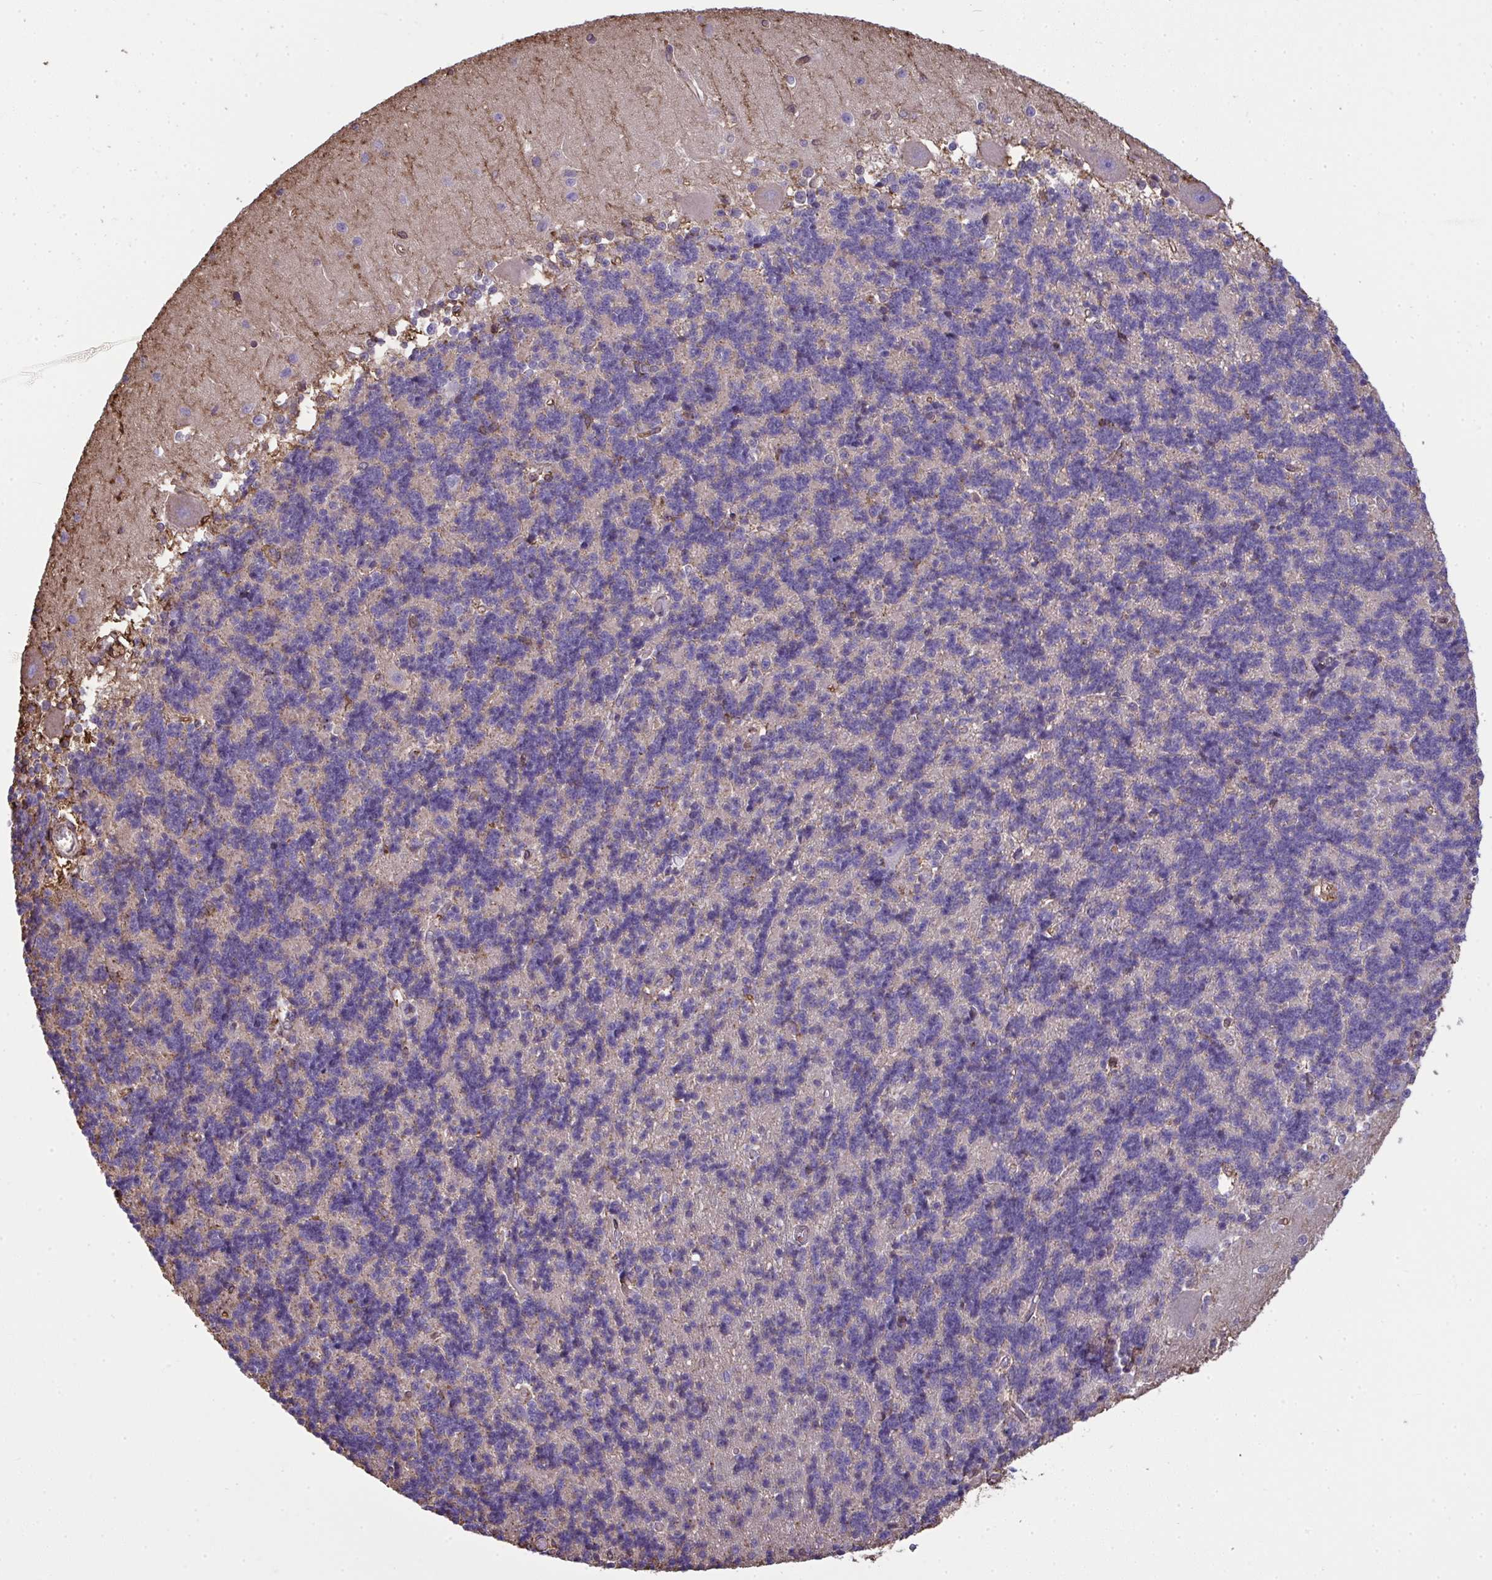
{"staining": {"intensity": "negative", "quantity": "none", "location": "none"}, "tissue": "cerebellum", "cell_type": "Cells in granular layer", "image_type": "normal", "snomed": [{"axis": "morphology", "description": "Normal tissue, NOS"}, {"axis": "topography", "description": "Cerebellum"}], "caption": "Immunohistochemistry of benign human cerebellum exhibits no staining in cells in granular layer.", "gene": "ANXA5", "patient": {"sex": "male", "age": 37}}